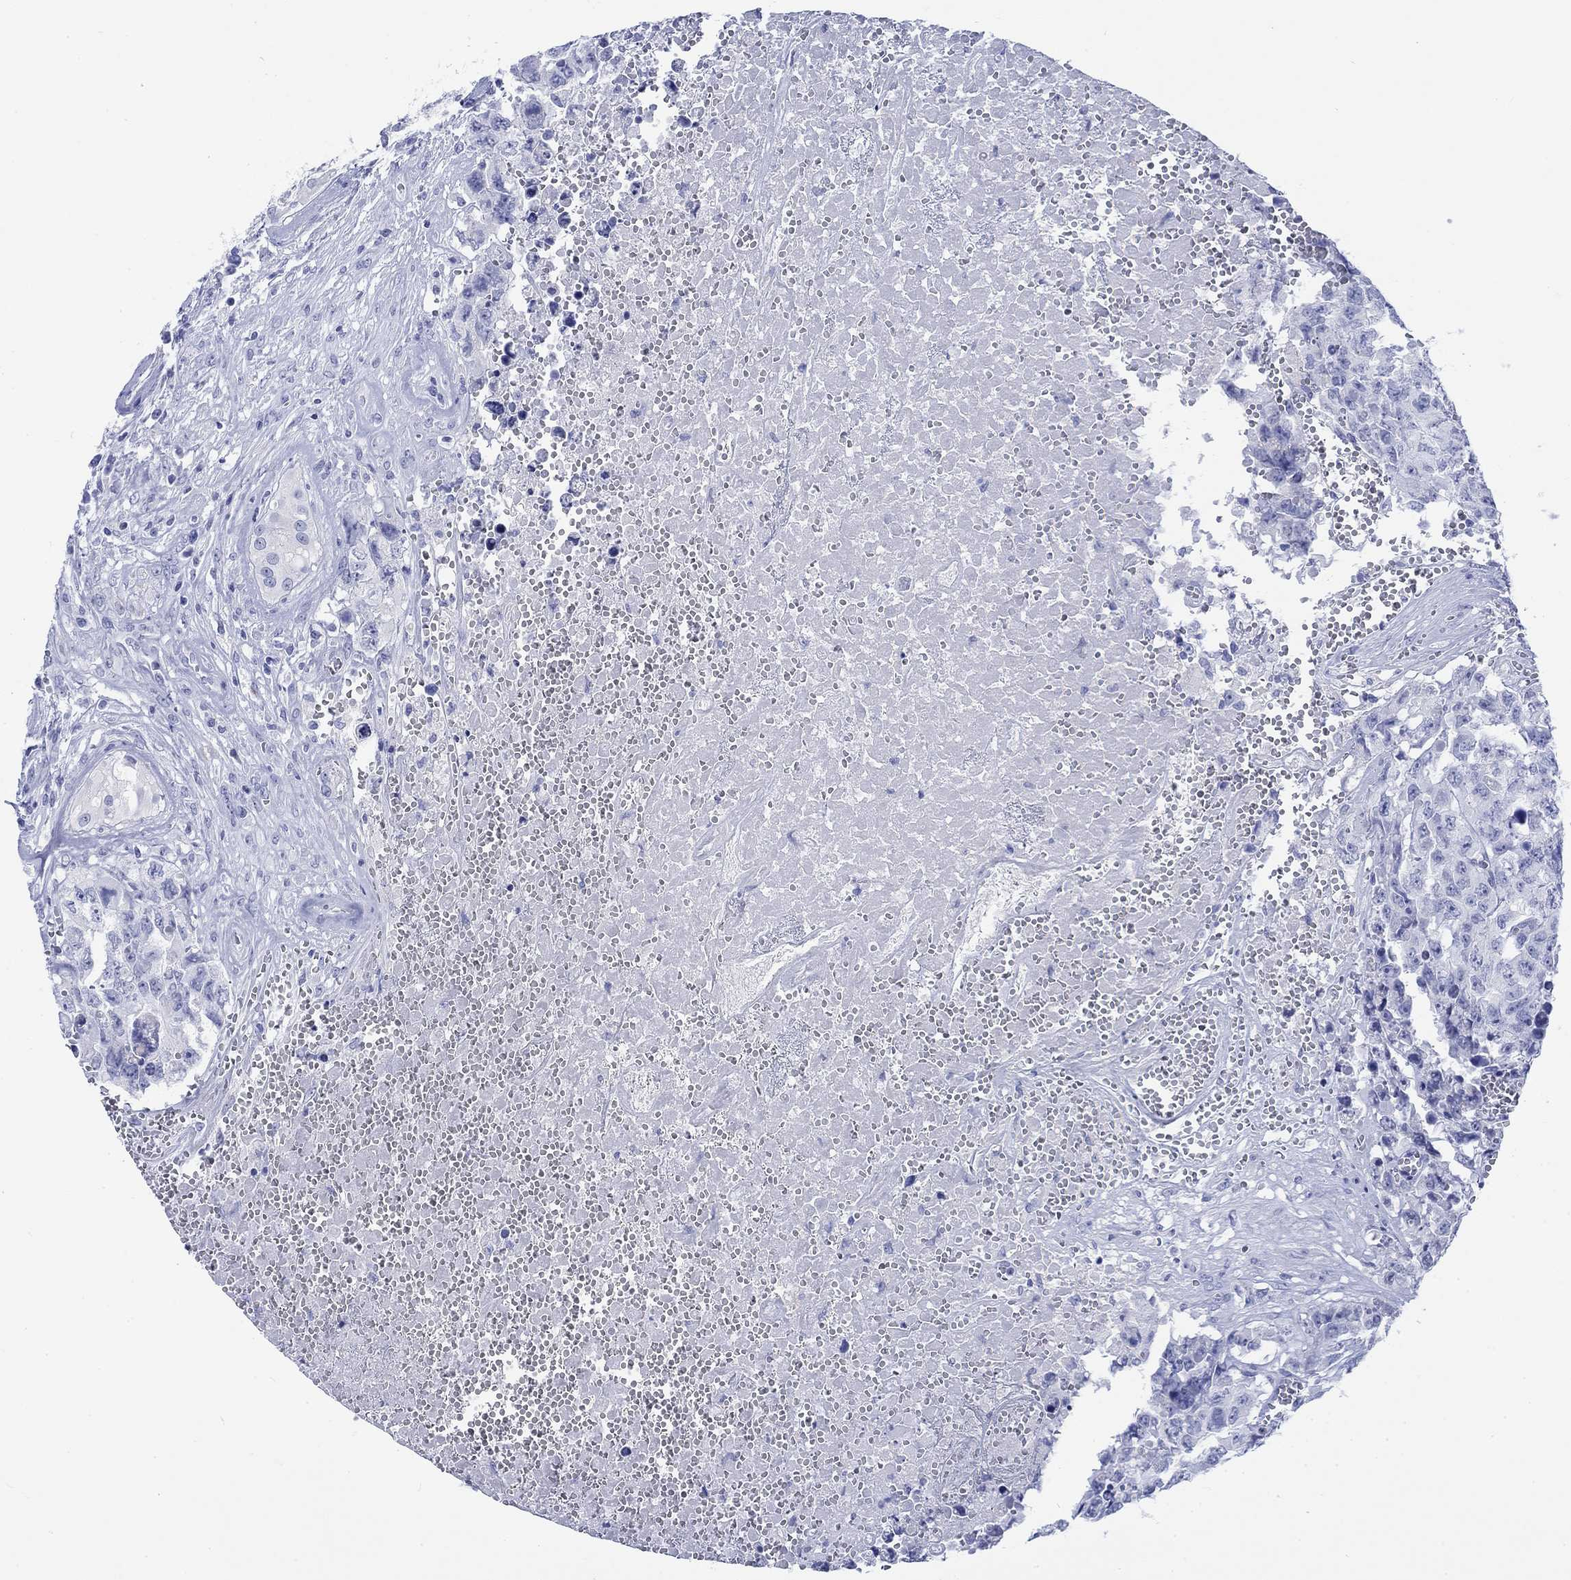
{"staining": {"intensity": "negative", "quantity": "none", "location": "none"}, "tissue": "testis cancer", "cell_type": "Tumor cells", "image_type": "cancer", "snomed": [{"axis": "morphology", "description": "Carcinoma, Embryonal, NOS"}, {"axis": "topography", "description": "Testis"}], "caption": "The immunohistochemistry (IHC) histopathology image has no significant staining in tumor cells of testis cancer tissue.", "gene": "KRT76", "patient": {"sex": "male", "age": 23}}